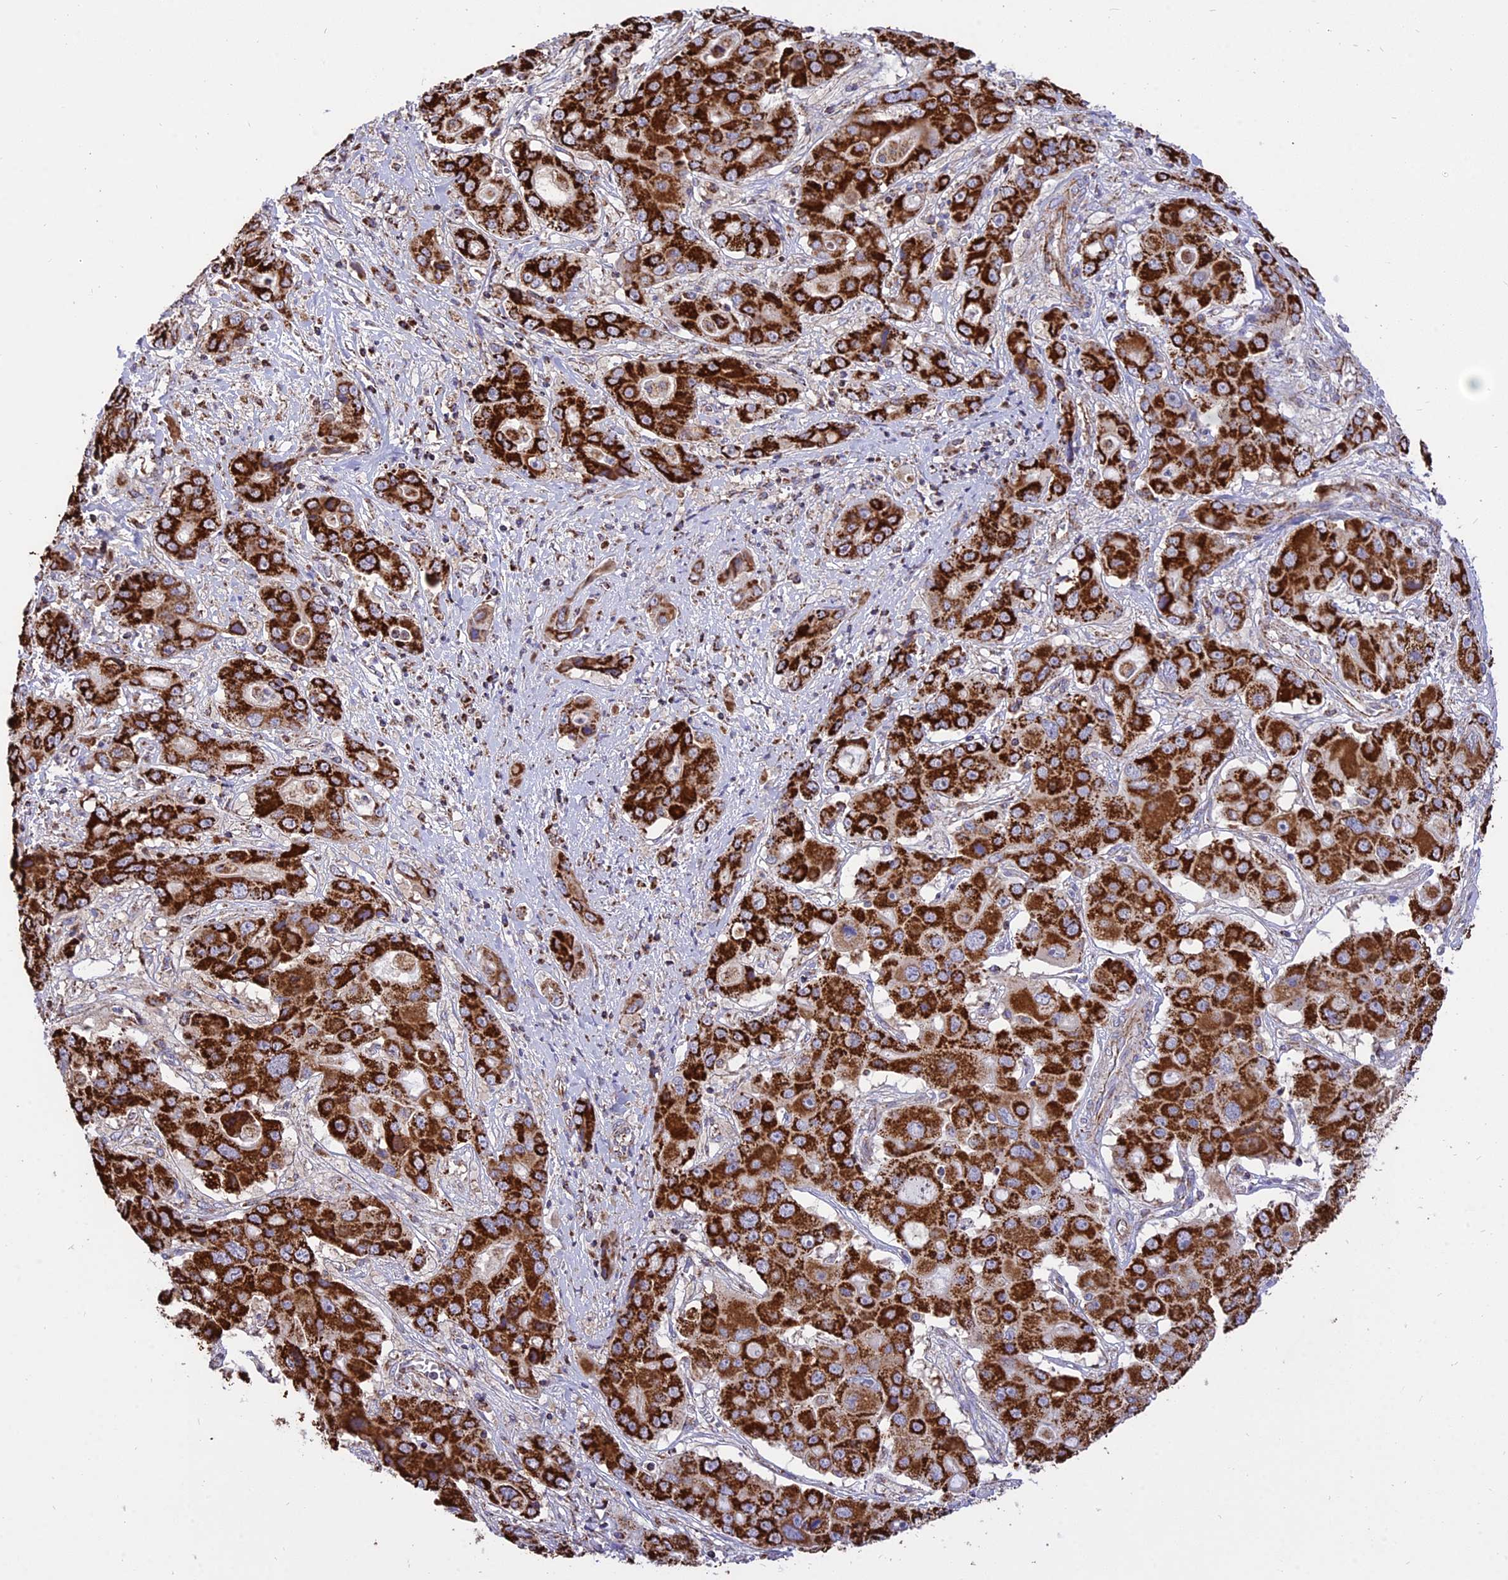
{"staining": {"intensity": "strong", "quantity": ">75%", "location": "cytoplasmic/membranous"}, "tissue": "liver cancer", "cell_type": "Tumor cells", "image_type": "cancer", "snomed": [{"axis": "morphology", "description": "Cholangiocarcinoma"}, {"axis": "topography", "description": "Liver"}], "caption": "Liver cholangiocarcinoma was stained to show a protein in brown. There is high levels of strong cytoplasmic/membranous staining in approximately >75% of tumor cells.", "gene": "TTC4", "patient": {"sex": "male", "age": 67}}